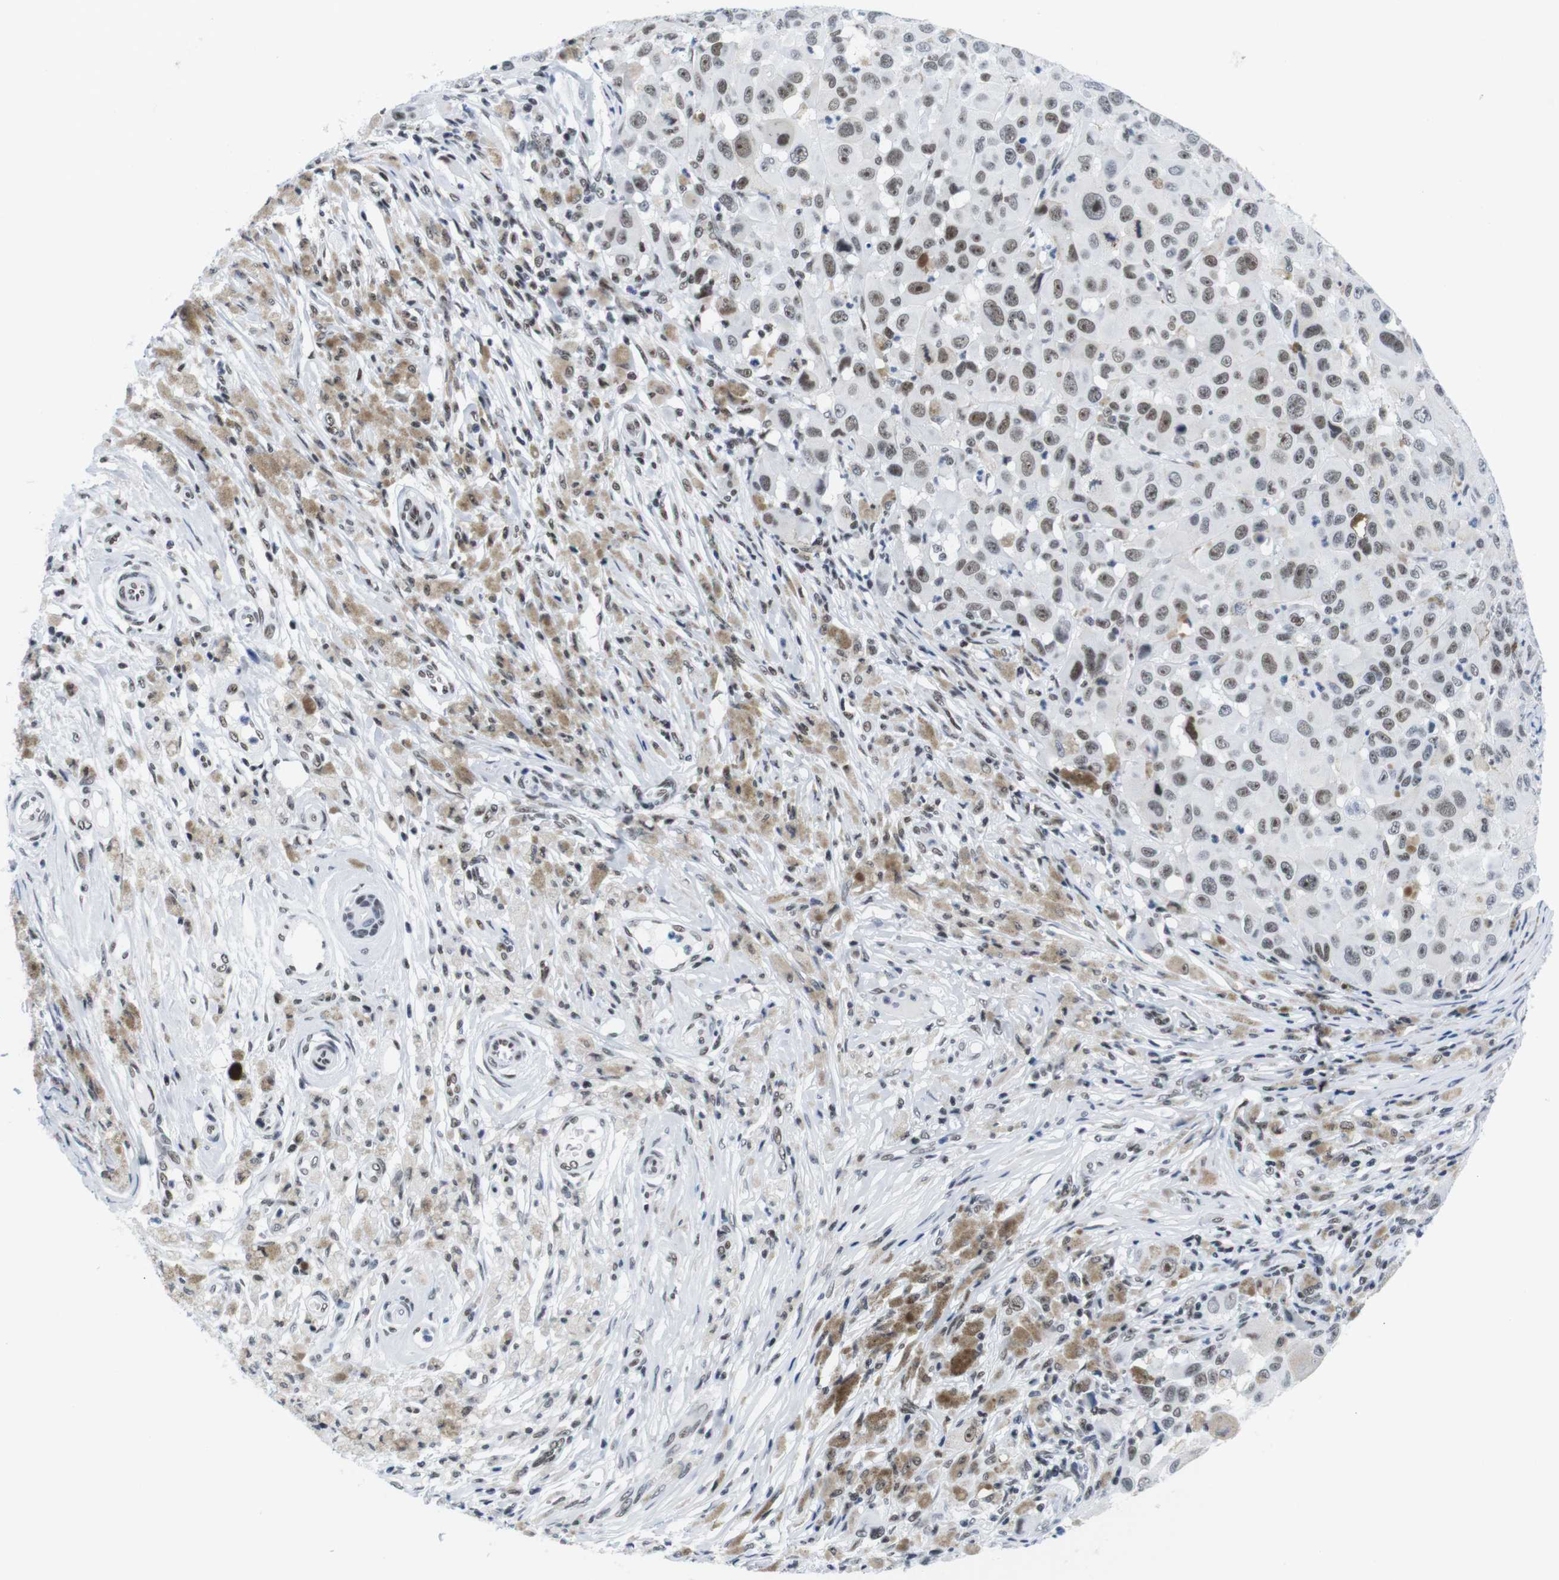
{"staining": {"intensity": "weak", "quantity": ">75%", "location": "nuclear"}, "tissue": "melanoma", "cell_type": "Tumor cells", "image_type": "cancer", "snomed": [{"axis": "morphology", "description": "Malignant melanoma, NOS"}, {"axis": "topography", "description": "Skin"}], "caption": "Malignant melanoma stained for a protein displays weak nuclear positivity in tumor cells.", "gene": "IFI16", "patient": {"sex": "male", "age": 96}}